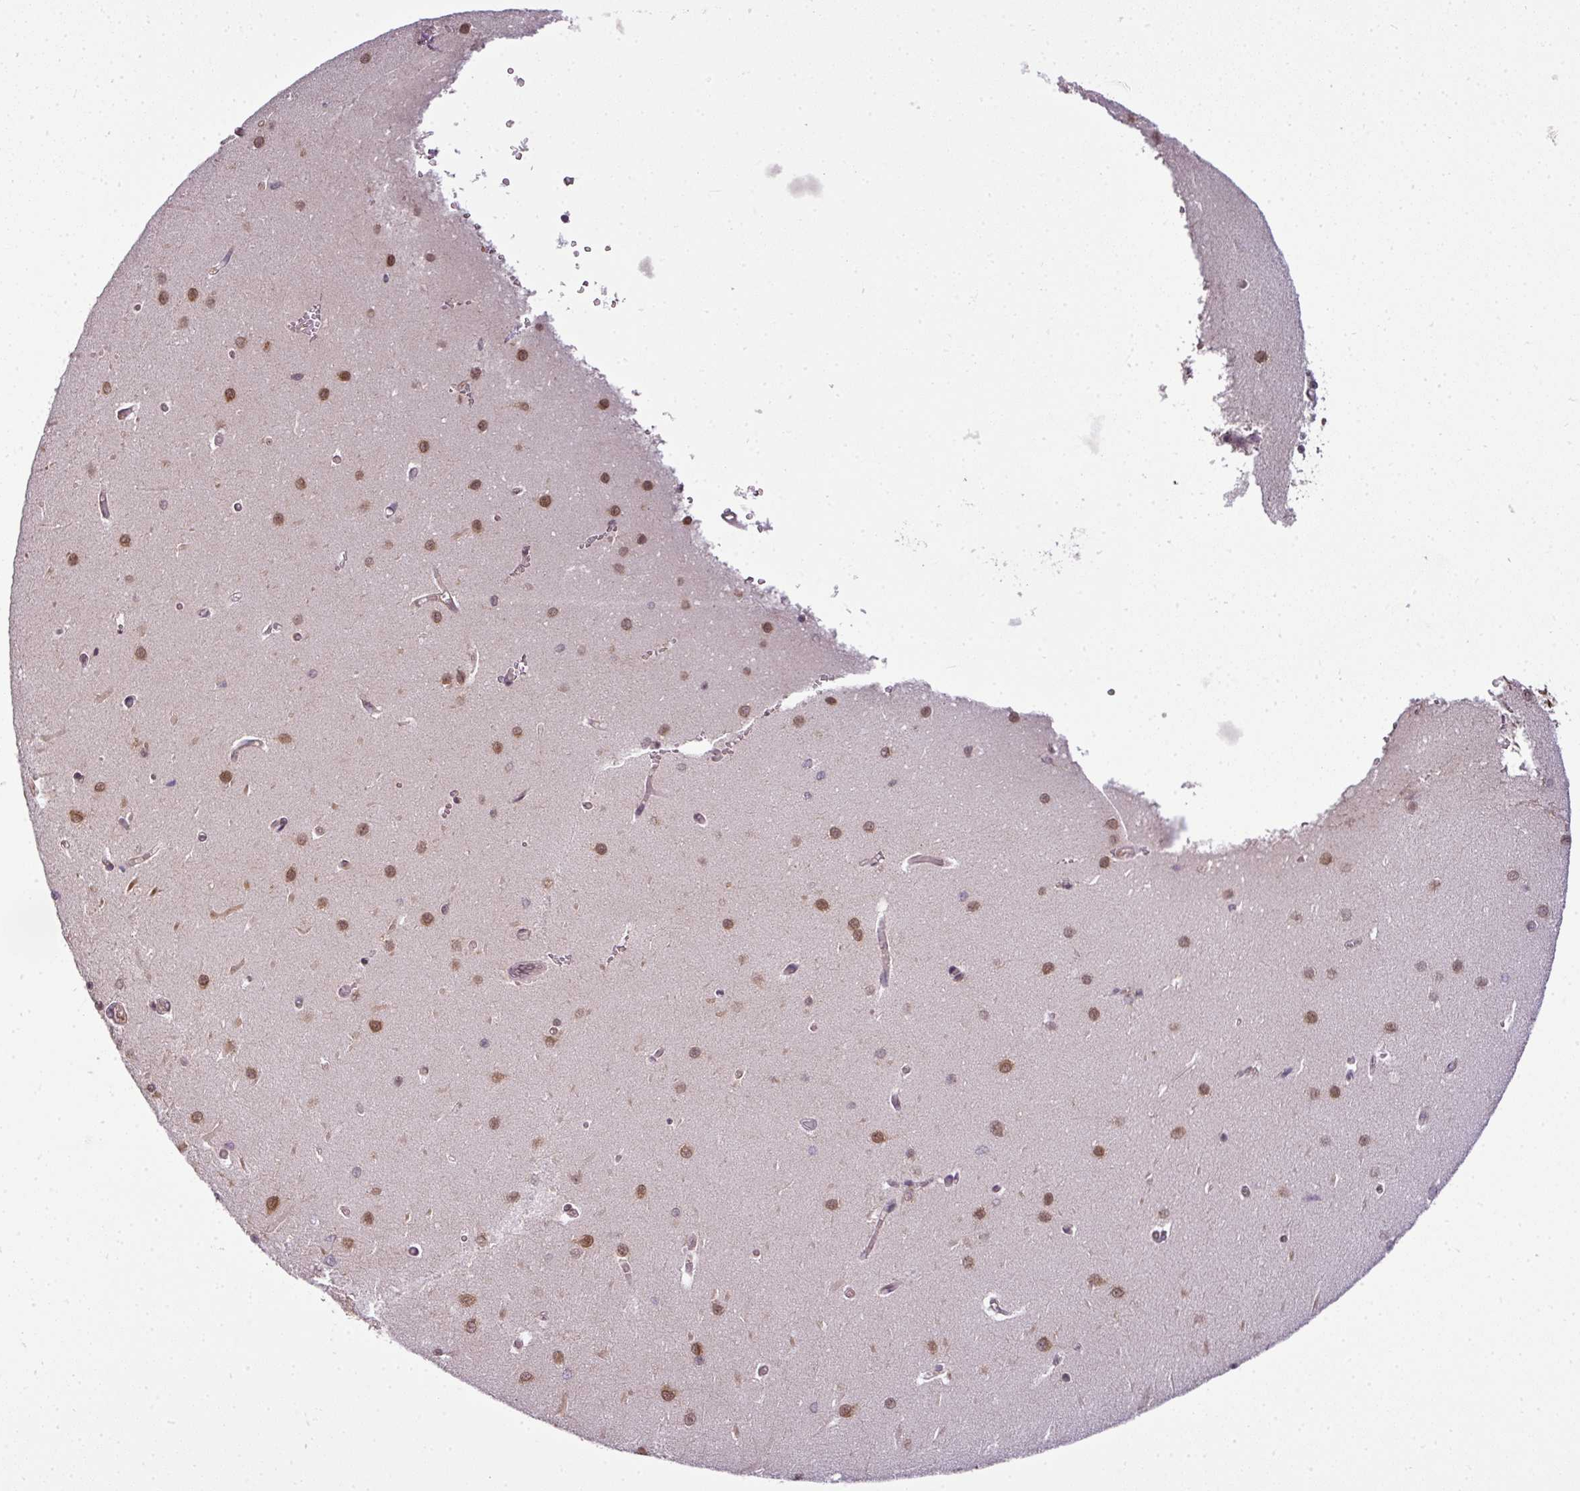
{"staining": {"intensity": "weak", "quantity": "25%-75%", "location": "nuclear"}, "tissue": "cerebellum", "cell_type": "Cells in granular layer", "image_type": "normal", "snomed": [{"axis": "morphology", "description": "Normal tissue, NOS"}, {"axis": "topography", "description": "Cerebellum"}], "caption": "Protein analysis of normal cerebellum shows weak nuclear expression in about 25%-75% of cells in granular layer.", "gene": "RBM14", "patient": {"sex": "male", "age": 37}}